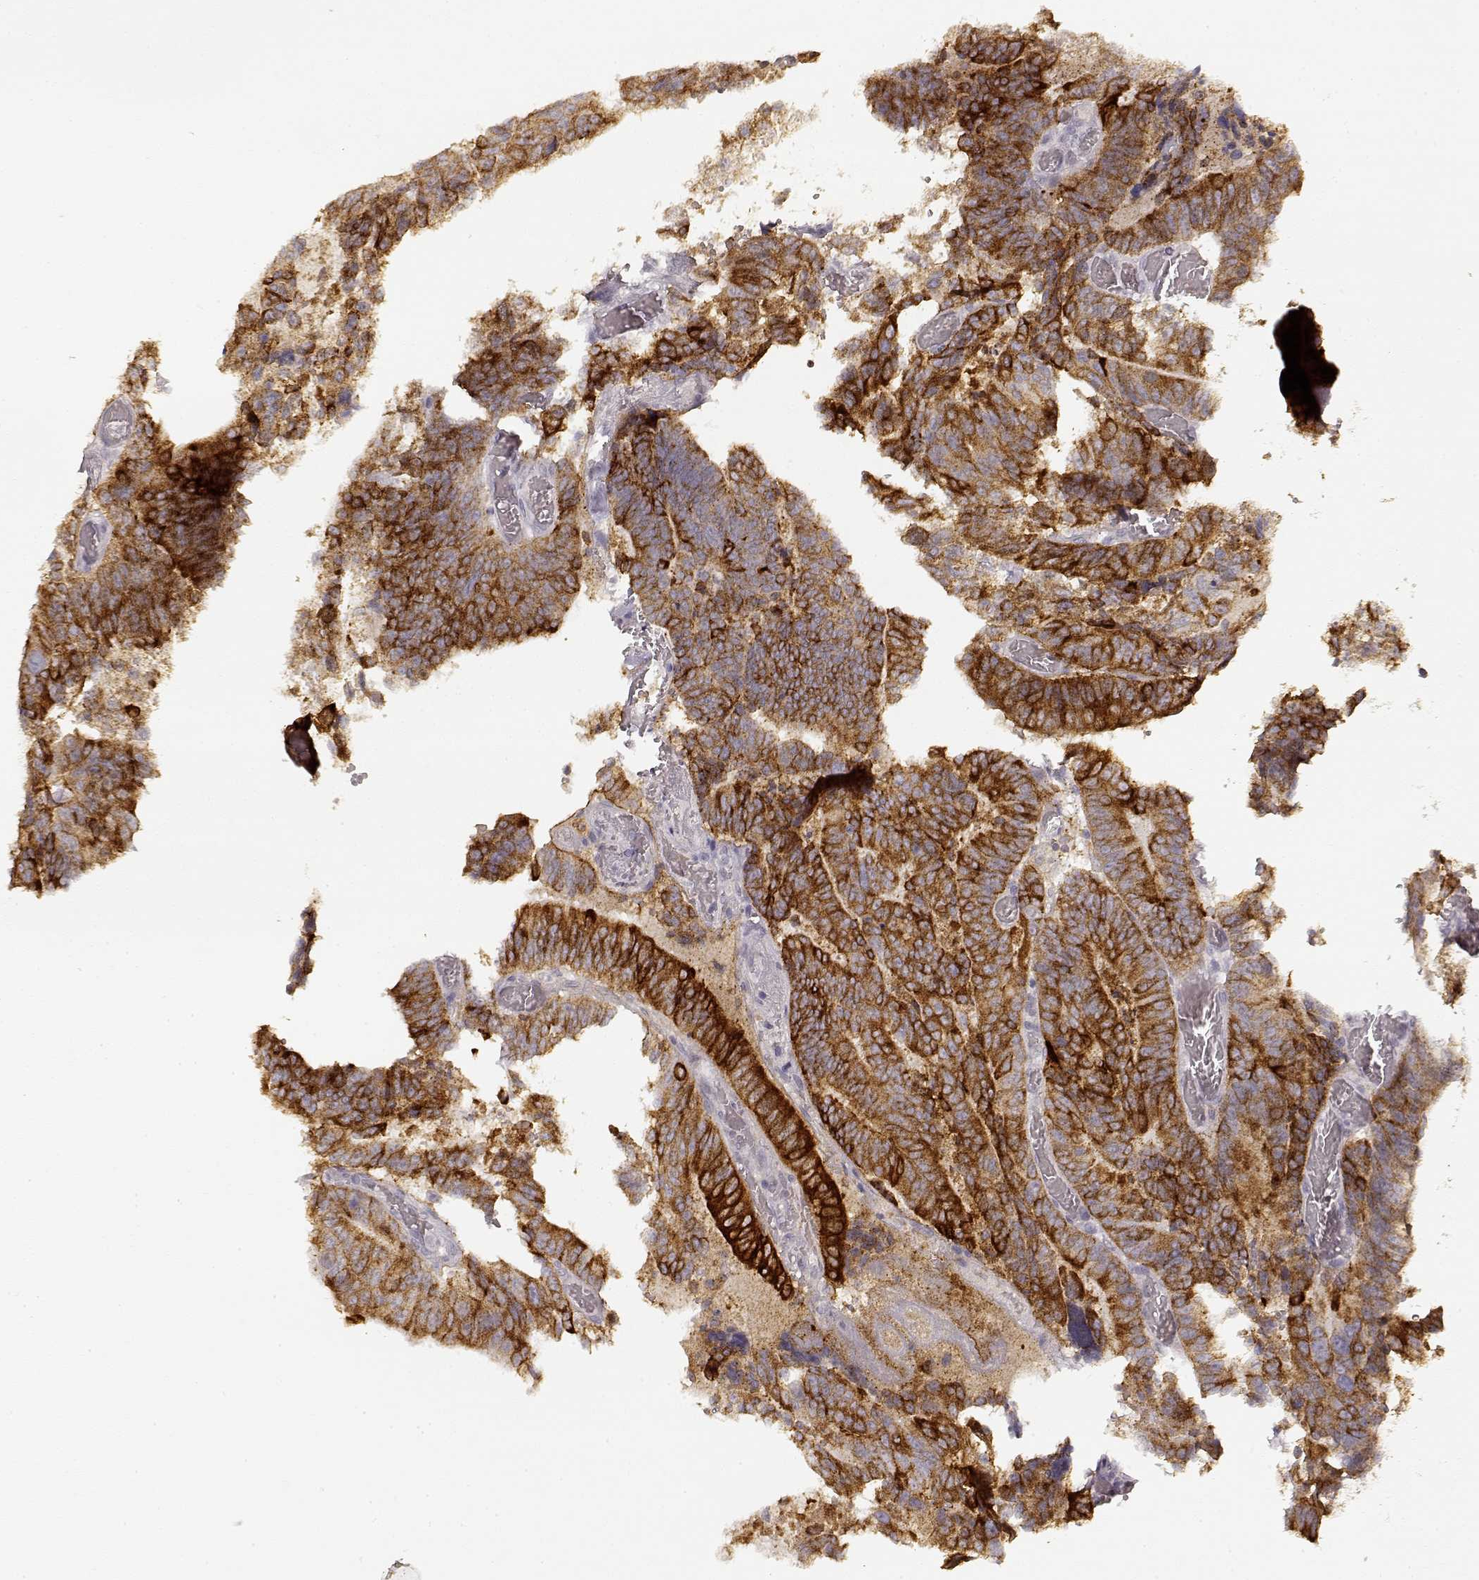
{"staining": {"intensity": "moderate", "quantity": ">75%", "location": "cytoplasmic/membranous"}, "tissue": "colorectal cancer", "cell_type": "Tumor cells", "image_type": "cancer", "snomed": [{"axis": "morphology", "description": "Adenocarcinoma, NOS"}, {"axis": "topography", "description": "Colon"}], "caption": "Immunohistochemical staining of human adenocarcinoma (colorectal) exhibits moderate cytoplasmic/membranous protein positivity in about >75% of tumor cells. (DAB (3,3'-diaminobenzidine) = brown stain, brightfield microscopy at high magnification).", "gene": "LAMC2", "patient": {"sex": "female", "age": 82}}